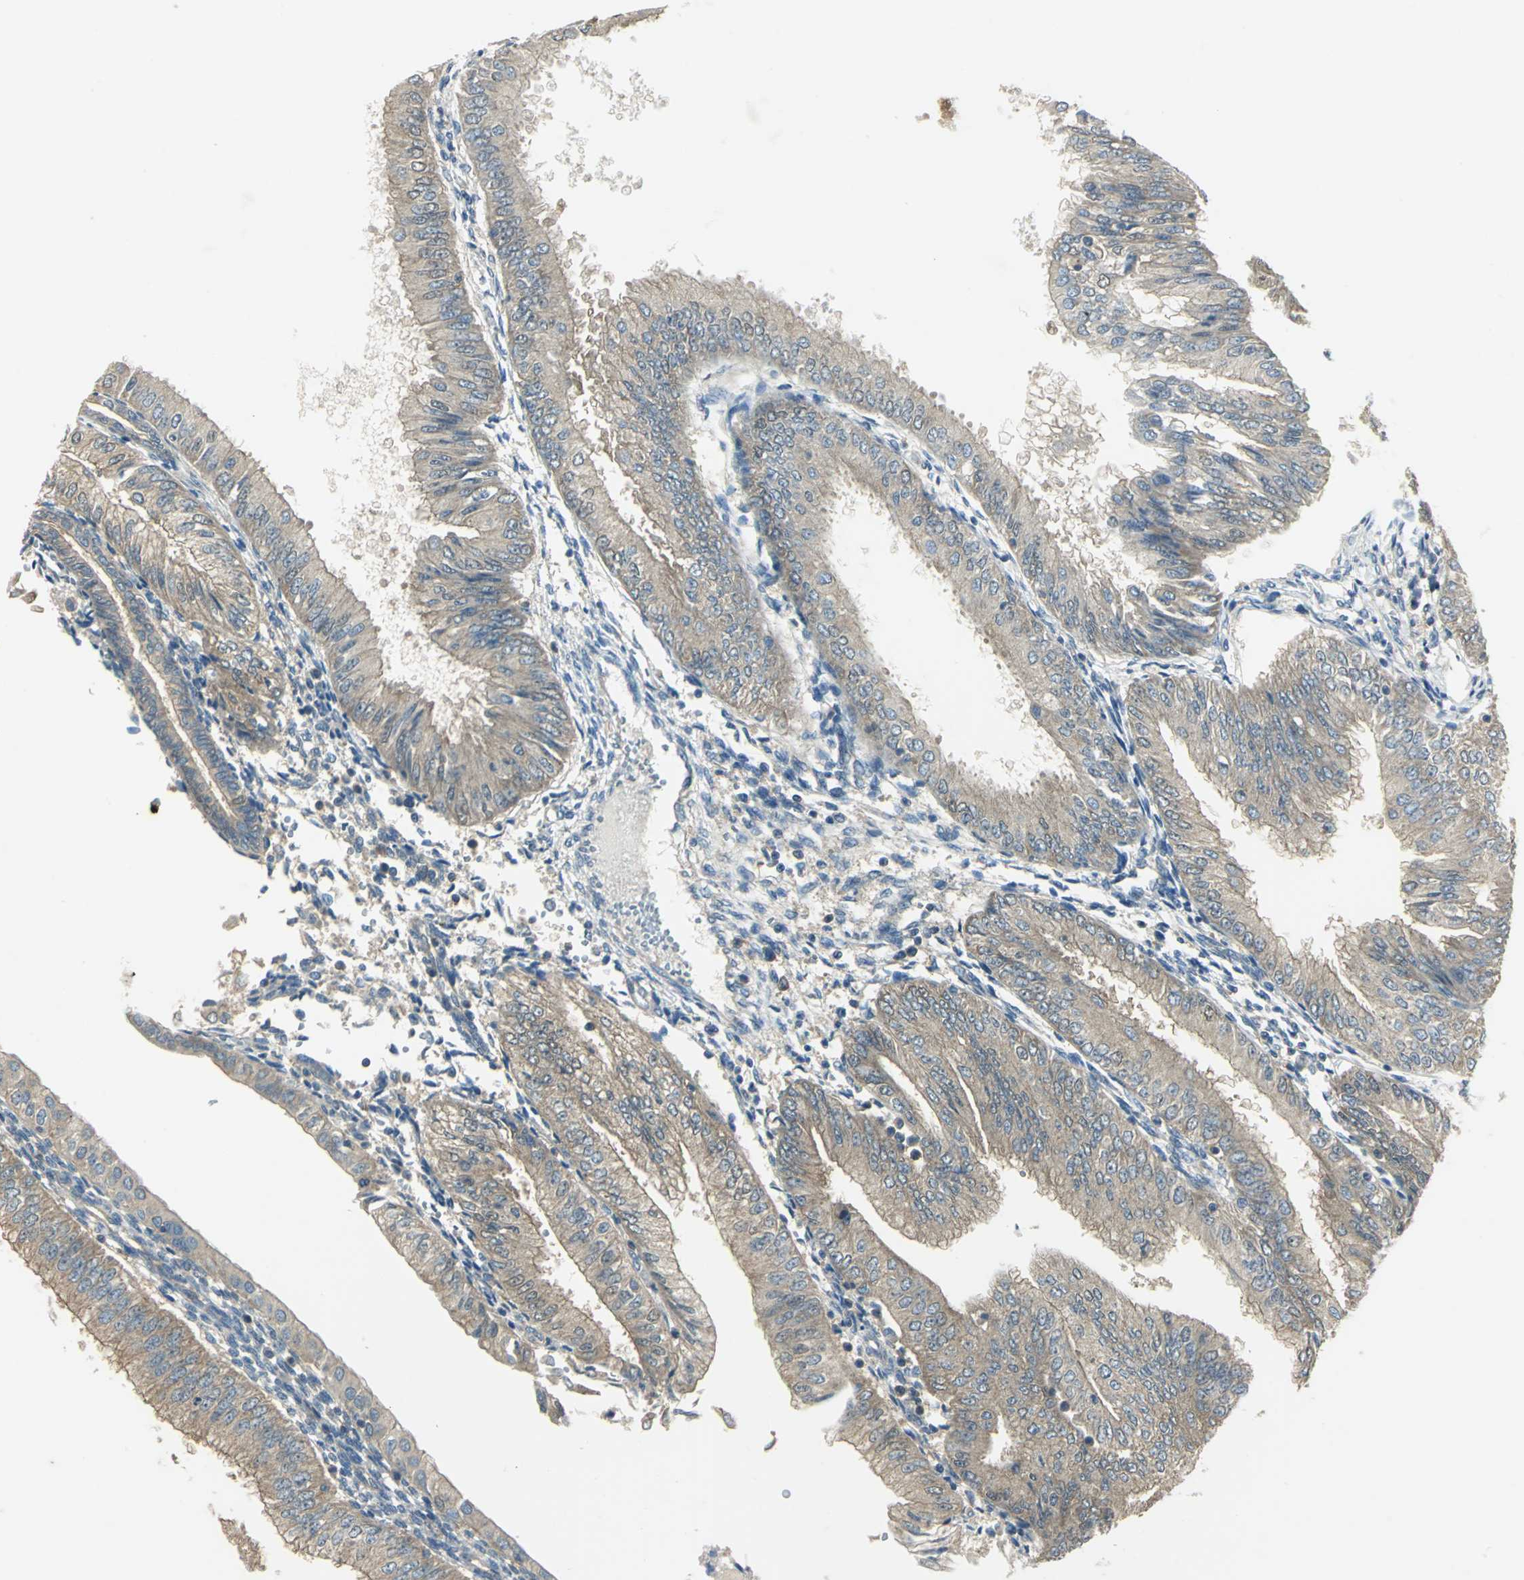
{"staining": {"intensity": "moderate", "quantity": ">75%", "location": "cytoplasmic/membranous"}, "tissue": "endometrial cancer", "cell_type": "Tumor cells", "image_type": "cancer", "snomed": [{"axis": "morphology", "description": "Adenocarcinoma, NOS"}, {"axis": "topography", "description": "Endometrium"}], "caption": "Protein analysis of endometrial adenocarcinoma tissue demonstrates moderate cytoplasmic/membranous positivity in approximately >75% of tumor cells. (Stains: DAB (3,3'-diaminobenzidine) in brown, nuclei in blue, Microscopy: brightfield microscopy at high magnification).", "gene": "SHC2", "patient": {"sex": "female", "age": 53}}